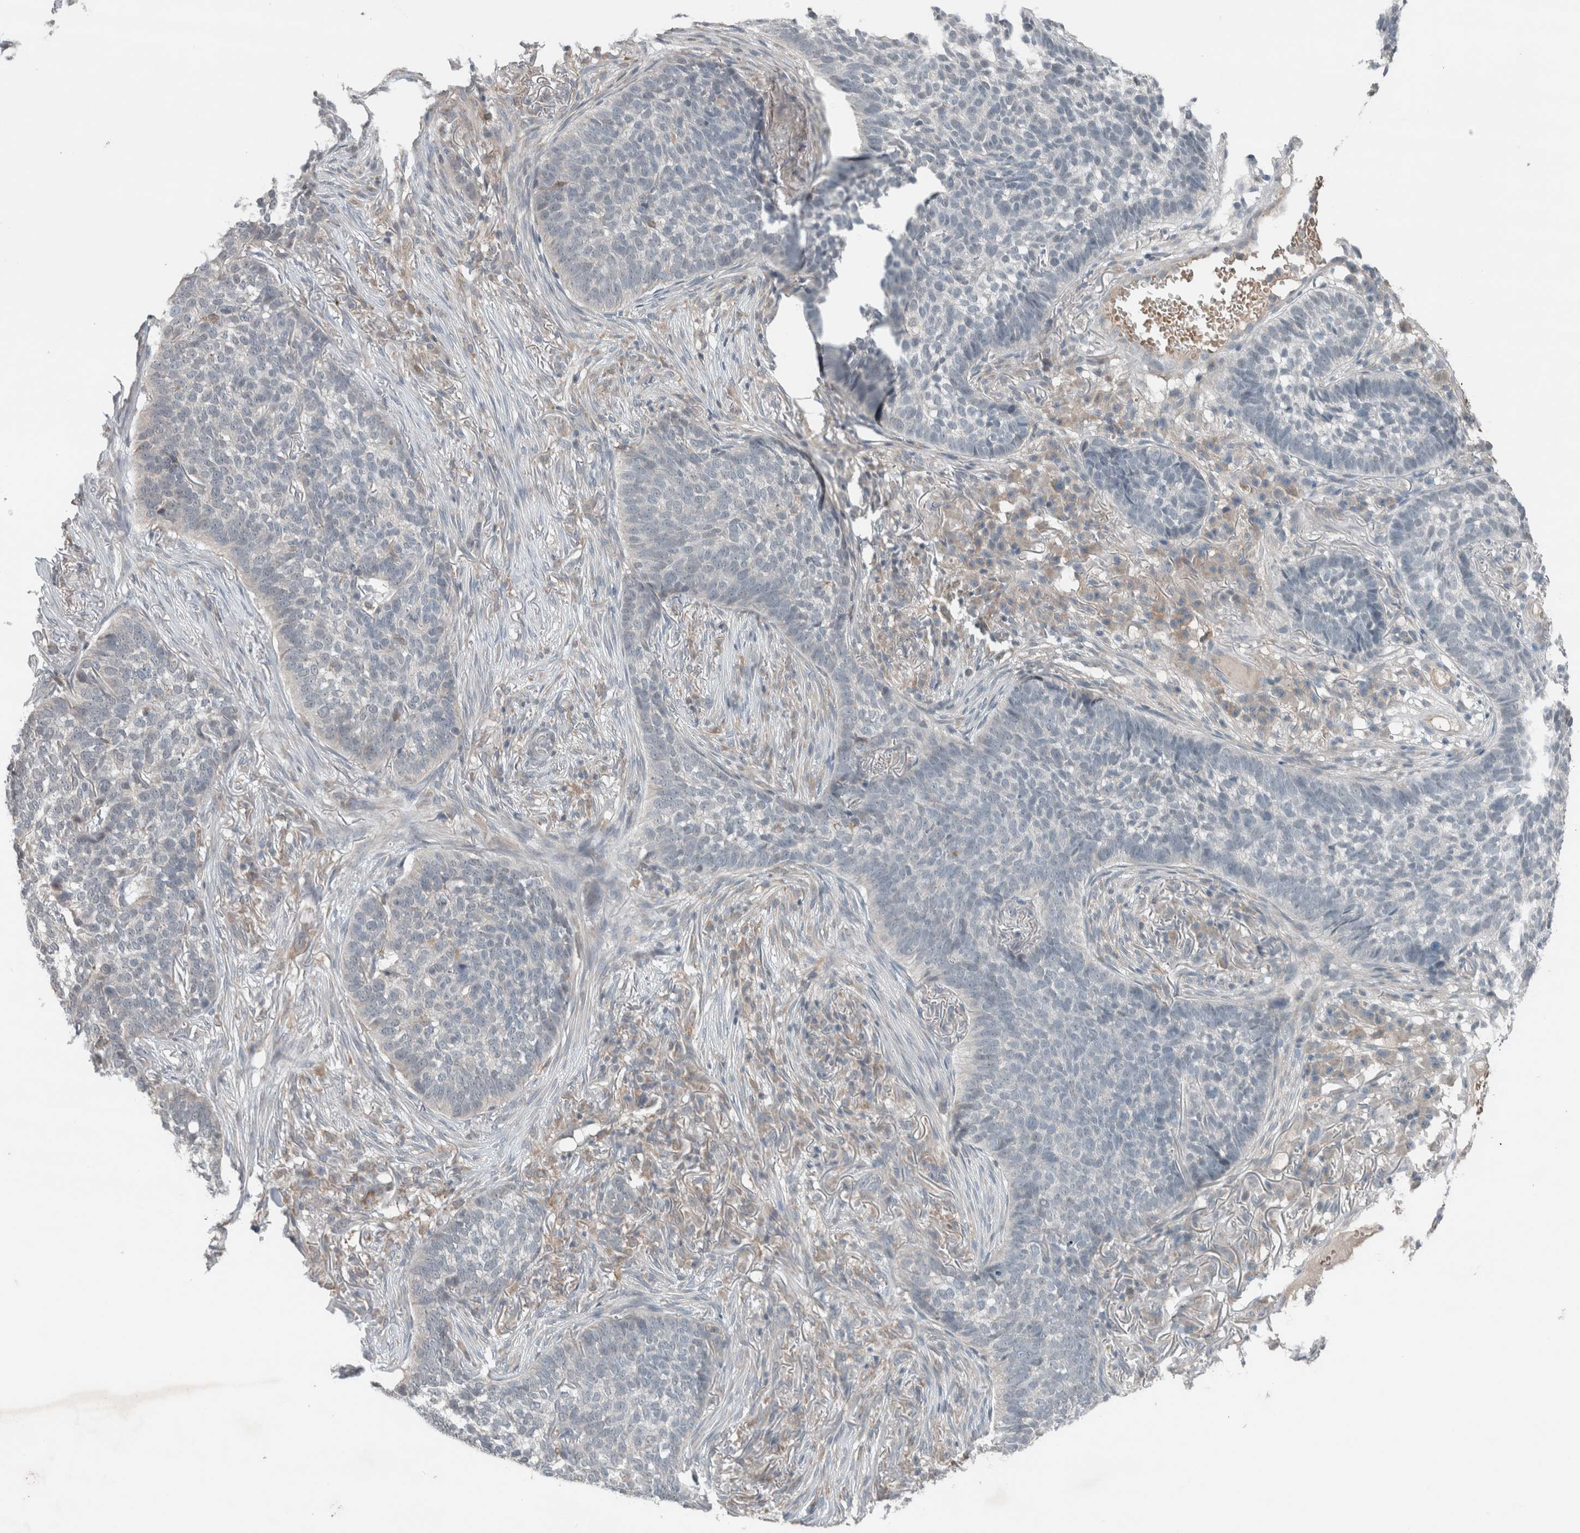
{"staining": {"intensity": "negative", "quantity": "none", "location": "none"}, "tissue": "skin cancer", "cell_type": "Tumor cells", "image_type": "cancer", "snomed": [{"axis": "morphology", "description": "Basal cell carcinoma"}, {"axis": "topography", "description": "Skin"}], "caption": "This image is of skin cancer (basal cell carcinoma) stained with IHC to label a protein in brown with the nuclei are counter-stained blue. There is no staining in tumor cells. (Brightfield microscopy of DAB IHC at high magnification).", "gene": "JADE2", "patient": {"sex": "male", "age": 85}}